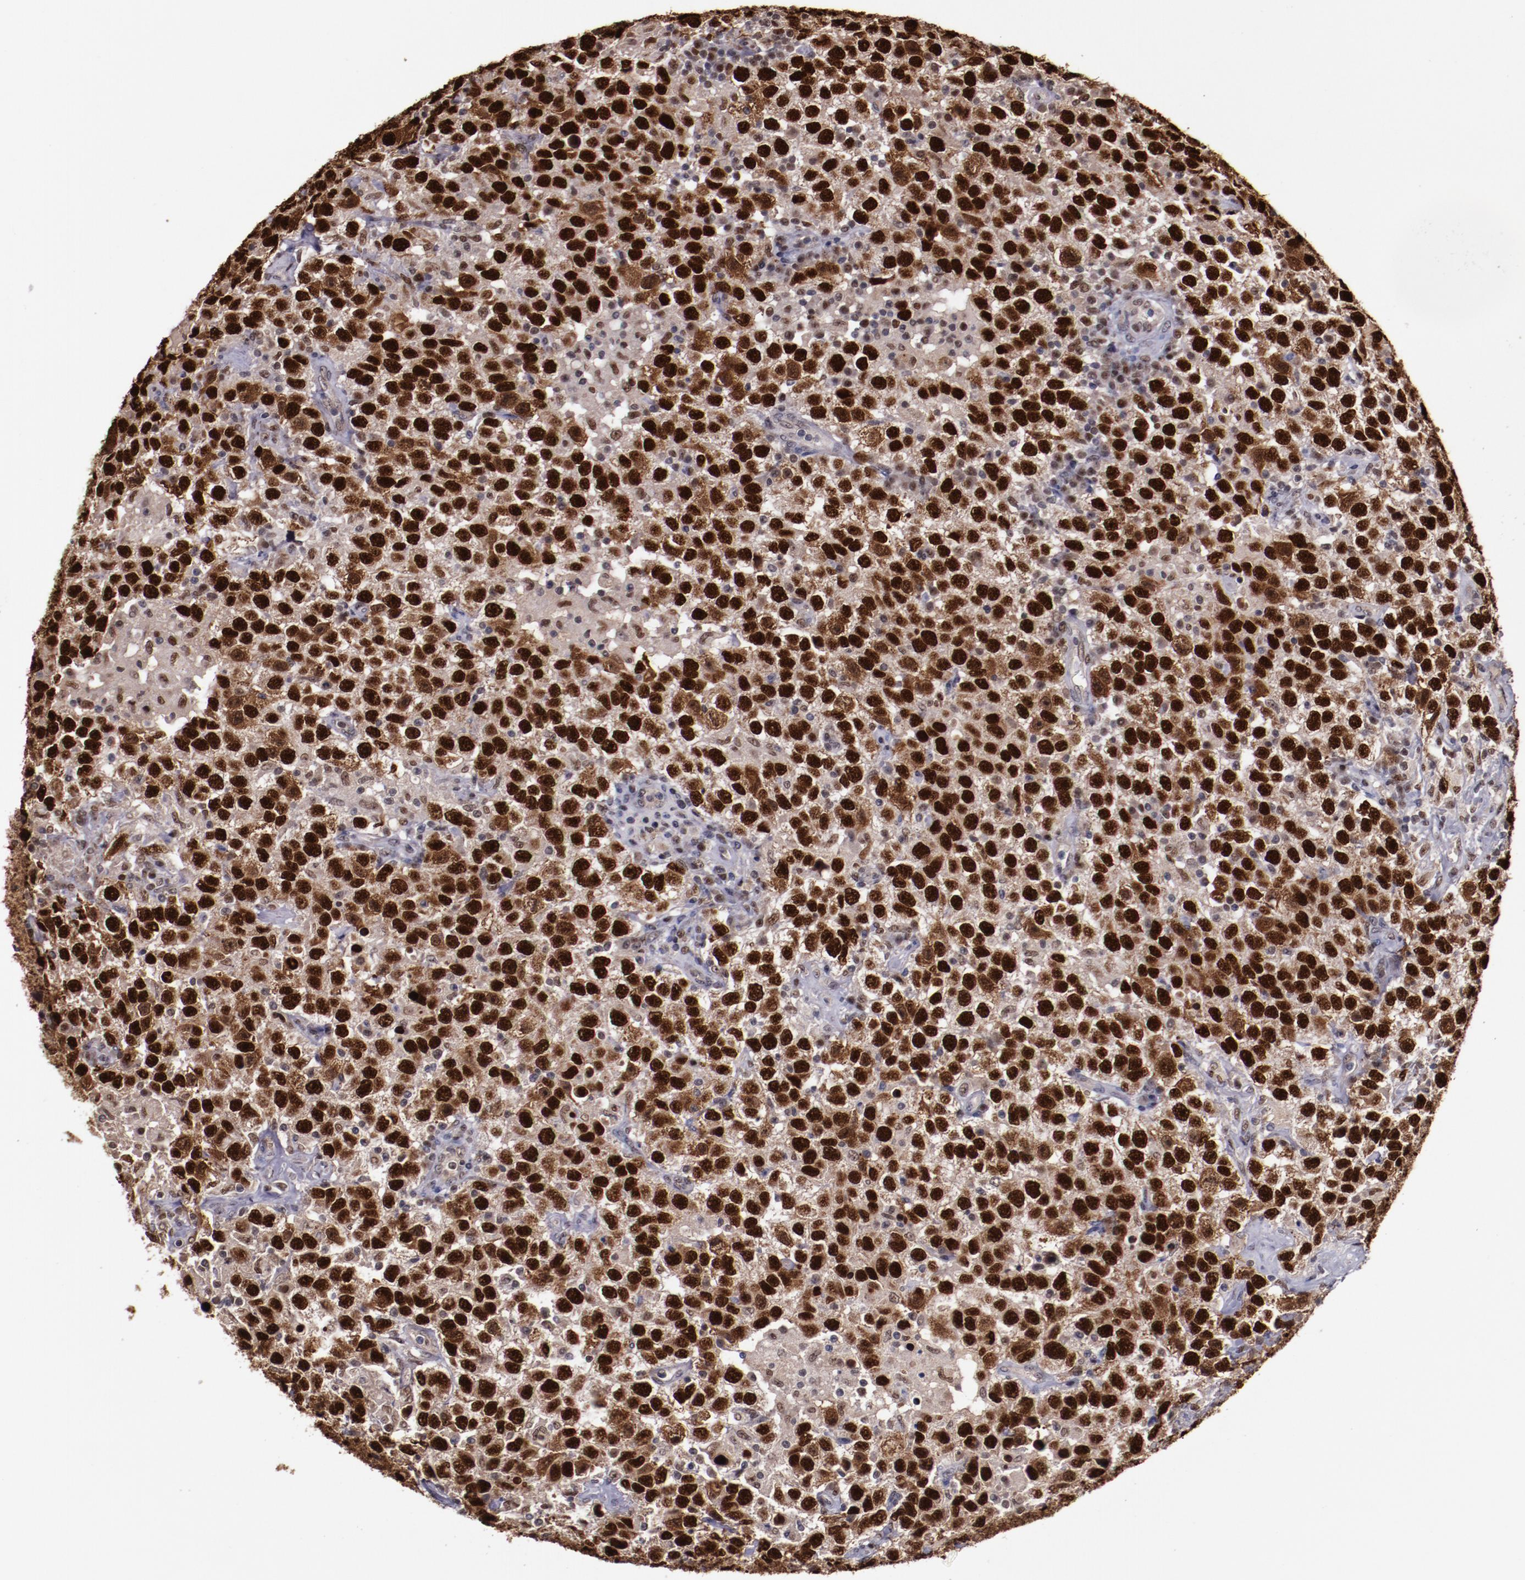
{"staining": {"intensity": "strong", "quantity": ">75%", "location": "cytoplasmic/membranous,nuclear"}, "tissue": "testis cancer", "cell_type": "Tumor cells", "image_type": "cancer", "snomed": [{"axis": "morphology", "description": "Seminoma, NOS"}, {"axis": "topography", "description": "Testis"}], "caption": "Seminoma (testis) stained for a protein (brown) shows strong cytoplasmic/membranous and nuclear positive staining in about >75% of tumor cells.", "gene": "CHEK2", "patient": {"sex": "male", "age": 41}}